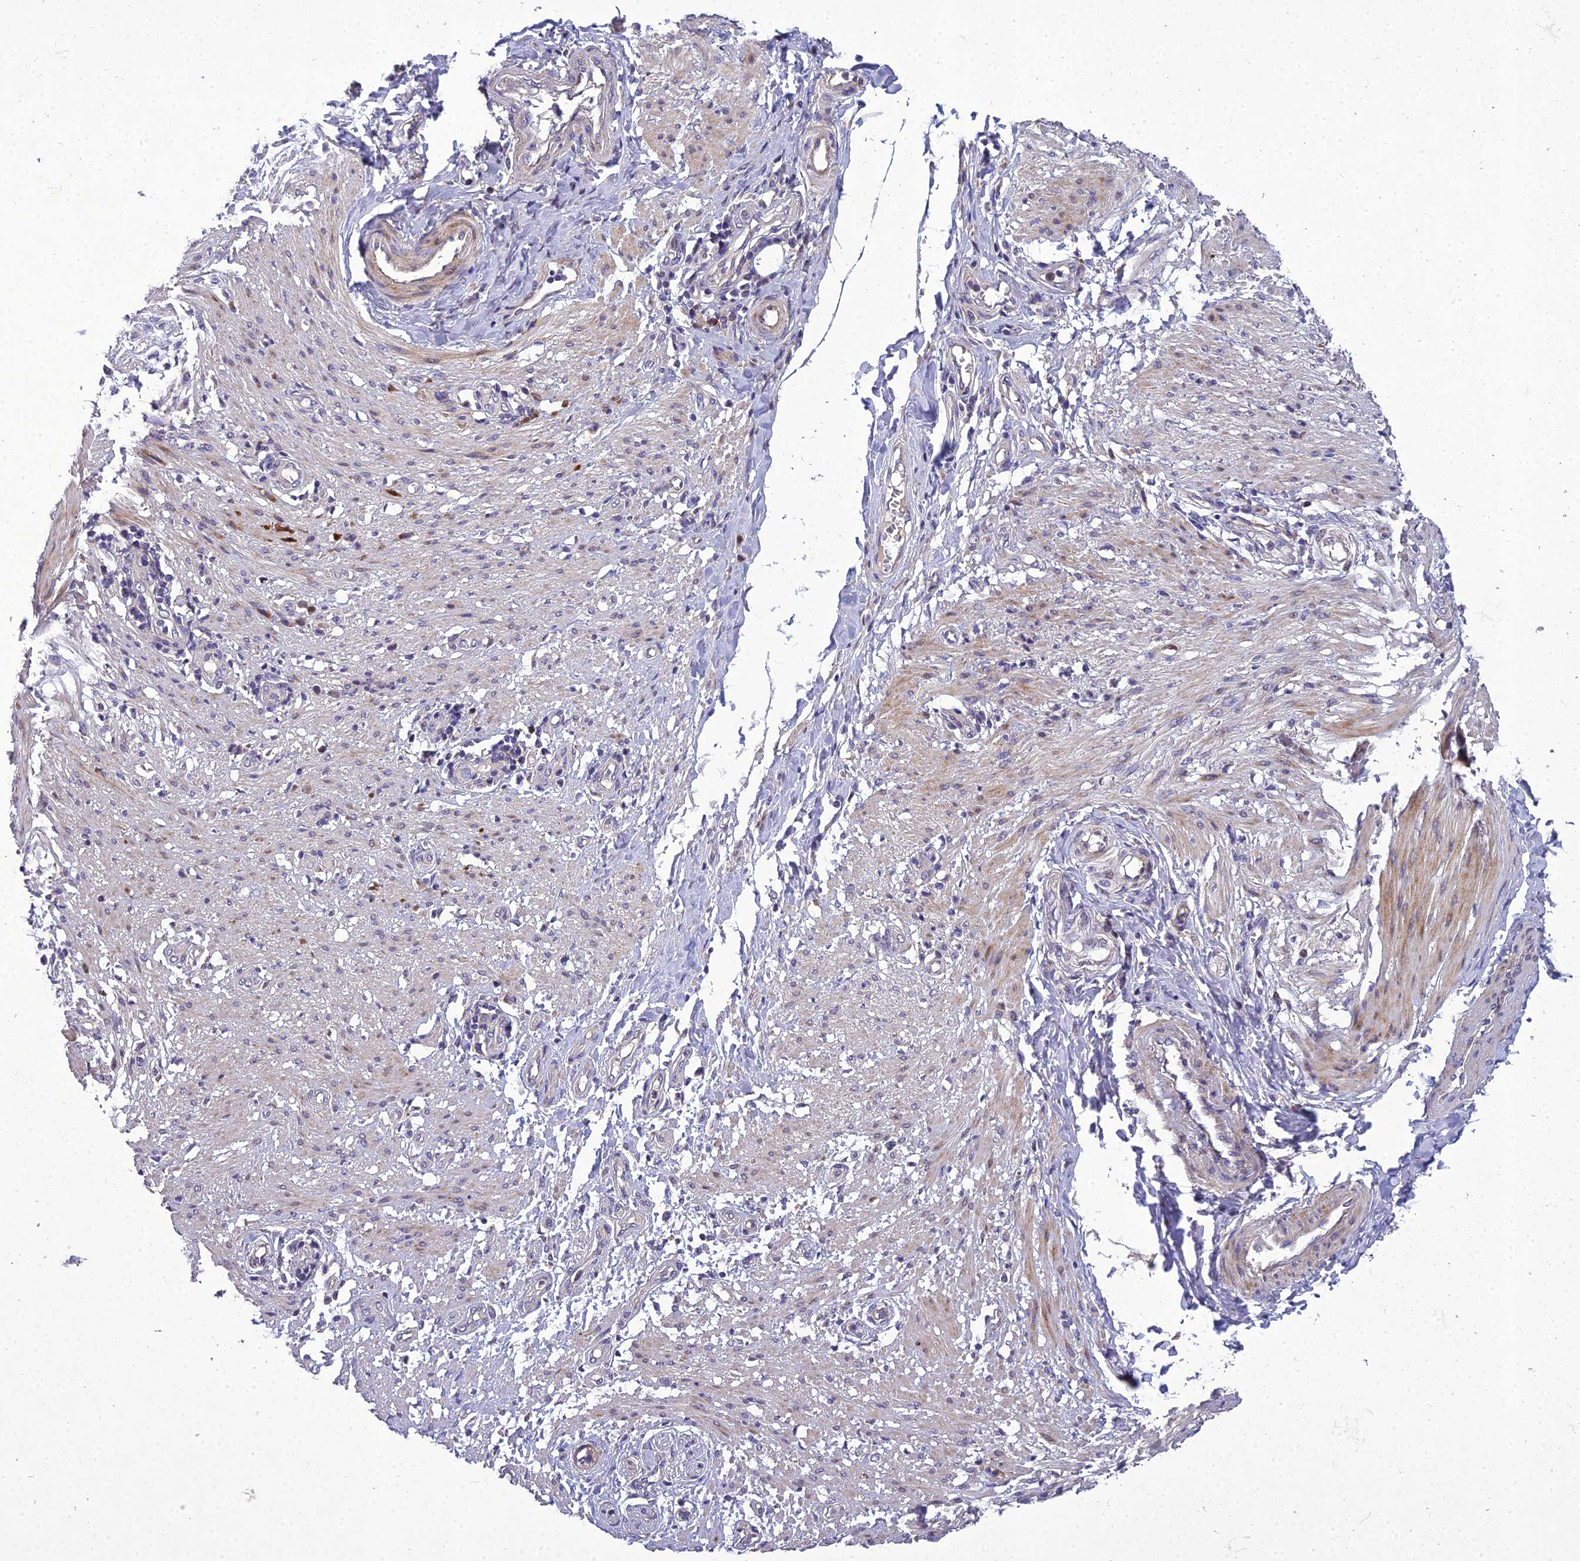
{"staining": {"intensity": "weak", "quantity": "25%-75%", "location": "cytoplasmic/membranous"}, "tissue": "smooth muscle", "cell_type": "Smooth muscle cells", "image_type": "normal", "snomed": [{"axis": "morphology", "description": "Normal tissue, NOS"}, {"axis": "morphology", "description": "Adenocarcinoma, NOS"}, {"axis": "topography", "description": "Colon"}, {"axis": "topography", "description": "Peripheral nerve tissue"}], "caption": "Smooth muscle stained for a protein (brown) exhibits weak cytoplasmic/membranous positive expression in approximately 25%-75% of smooth muscle cells.", "gene": "ADIPOR2", "patient": {"sex": "male", "age": 14}}